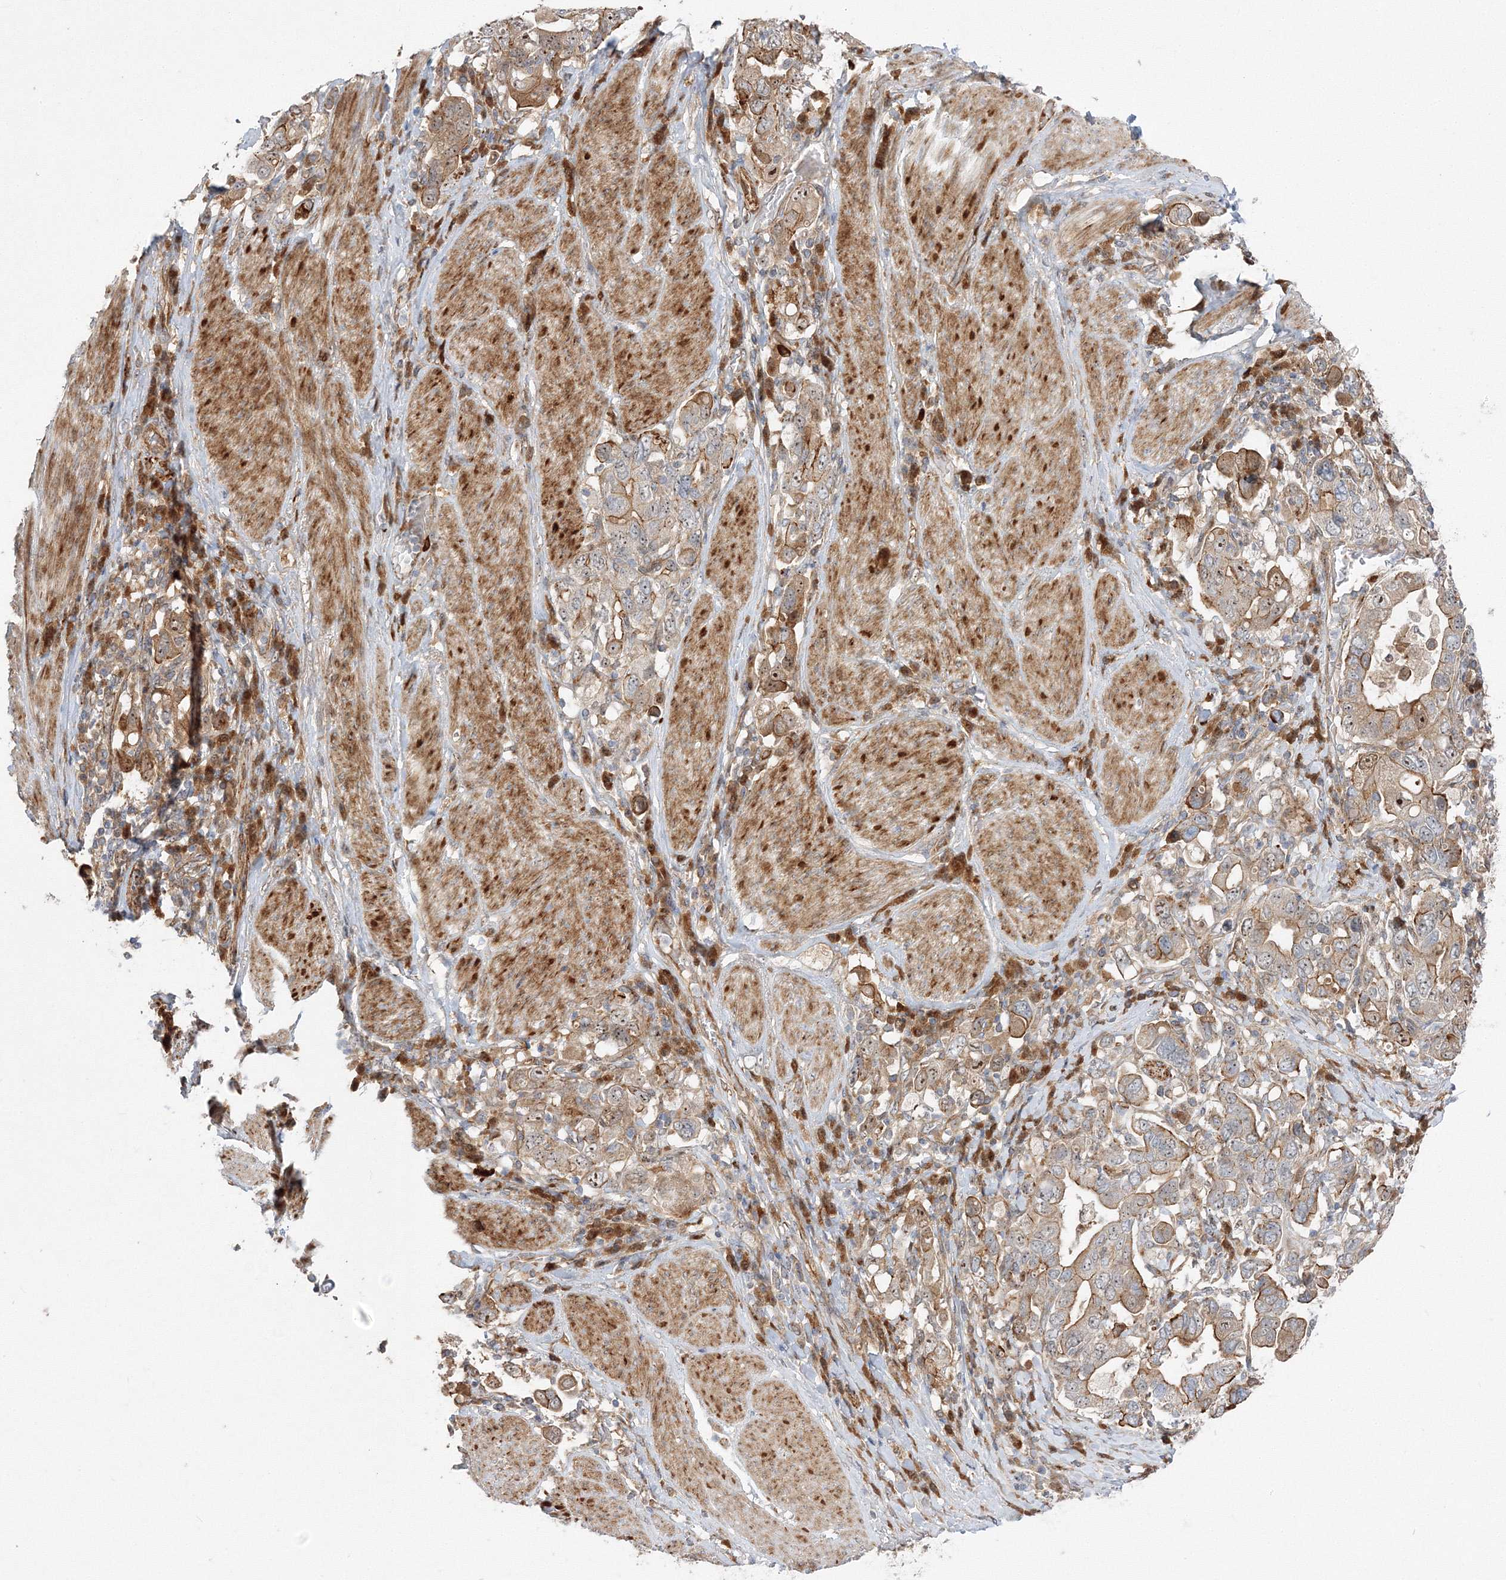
{"staining": {"intensity": "moderate", "quantity": ">75%", "location": "cytoplasmic/membranous,nuclear"}, "tissue": "stomach cancer", "cell_type": "Tumor cells", "image_type": "cancer", "snomed": [{"axis": "morphology", "description": "Adenocarcinoma, NOS"}, {"axis": "topography", "description": "Stomach, upper"}], "caption": "About >75% of tumor cells in stomach adenocarcinoma exhibit moderate cytoplasmic/membranous and nuclear protein staining as visualized by brown immunohistochemical staining.", "gene": "NPM3", "patient": {"sex": "male", "age": 62}}